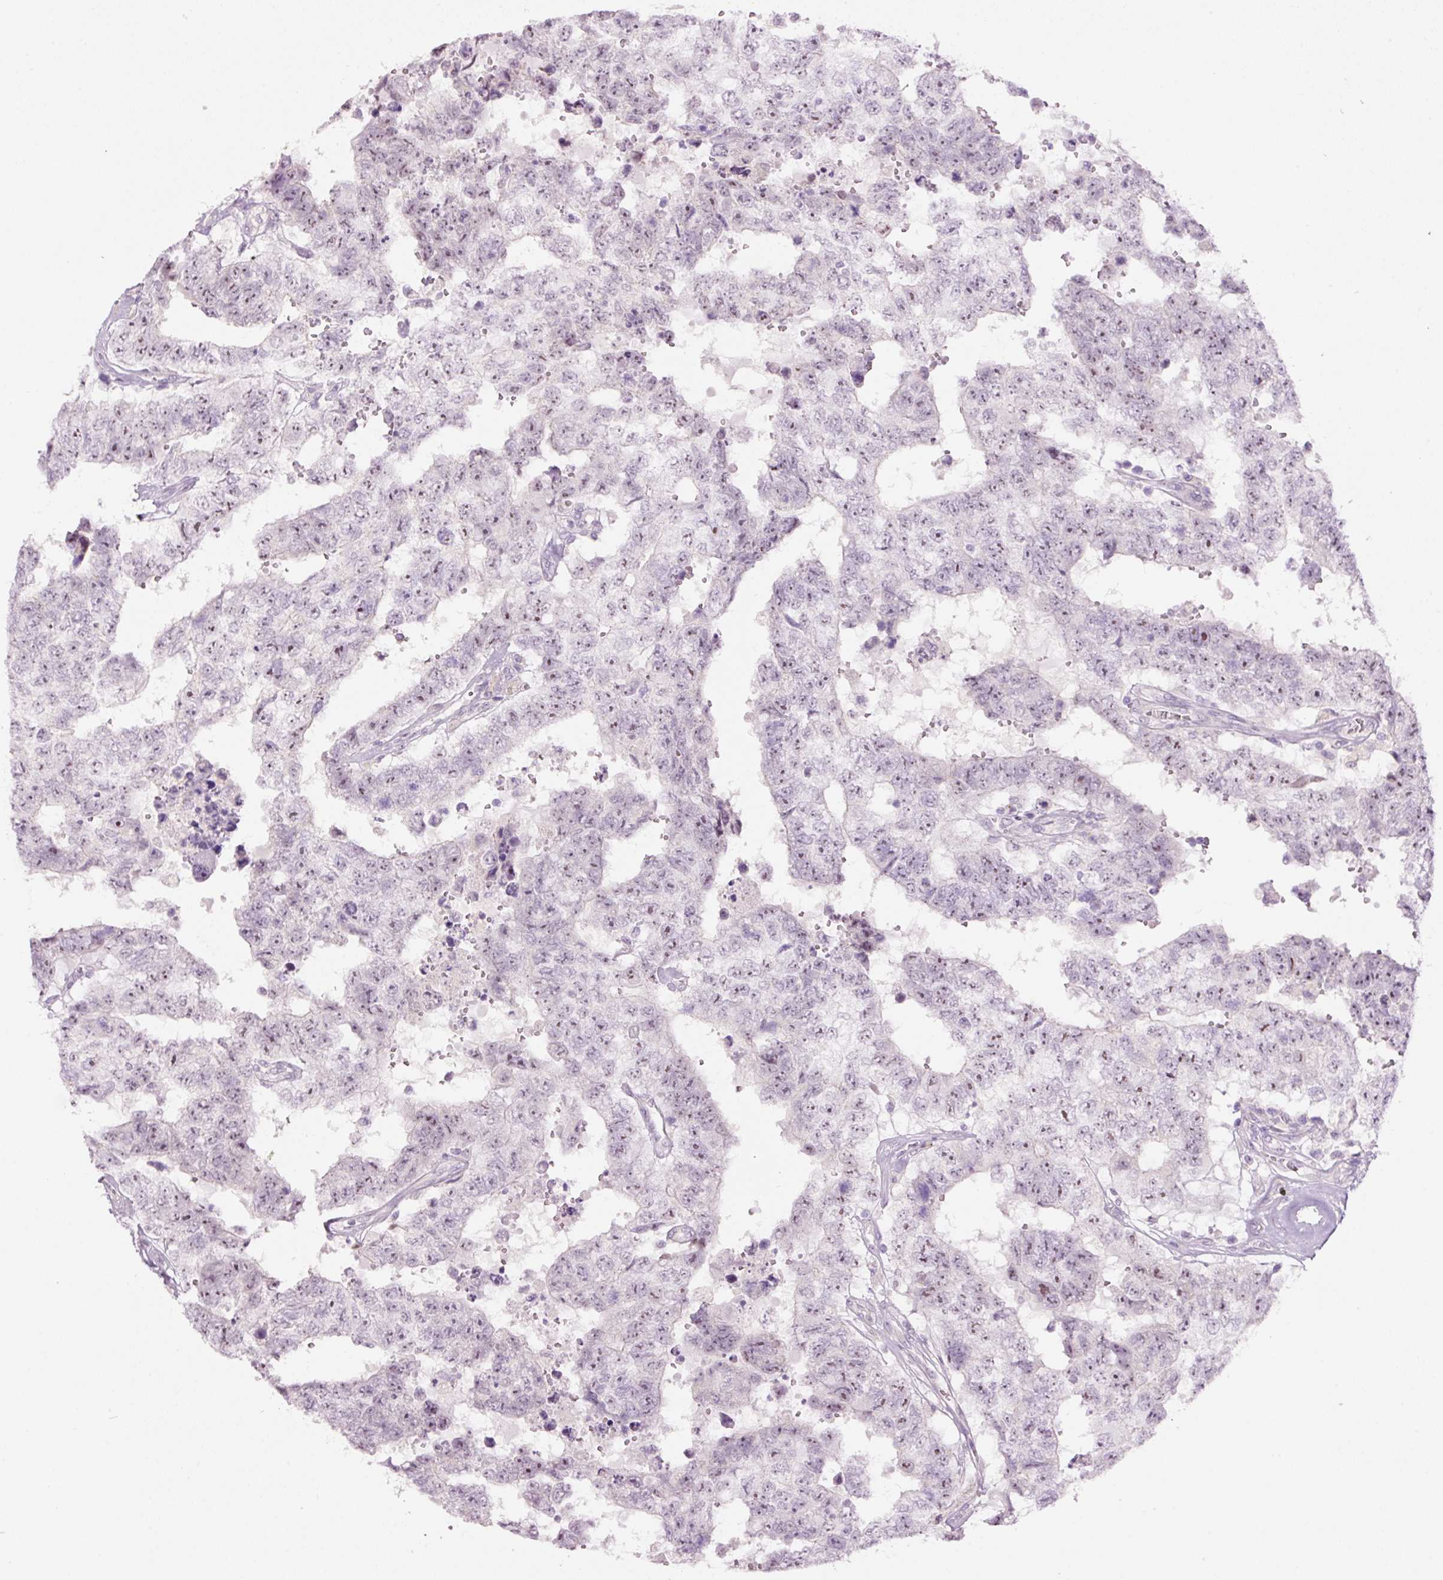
{"staining": {"intensity": "moderate", "quantity": ">75%", "location": "nuclear"}, "tissue": "testis cancer", "cell_type": "Tumor cells", "image_type": "cancer", "snomed": [{"axis": "morphology", "description": "Normal tissue, NOS"}, {"axis": "morphology", "description": "Carcinoma, Embryonal, NOS"}, {"axis": "topography", "description": "Testis"}, {"axis": "topography", "description": "Epididymis"}], "caption": "Protein expression analysis of testis cancer shows moderate nuclear expression in approximately >75% of tumor cells.", "gene": "GCG", "patient": {"sex": "male", "age": 25}}